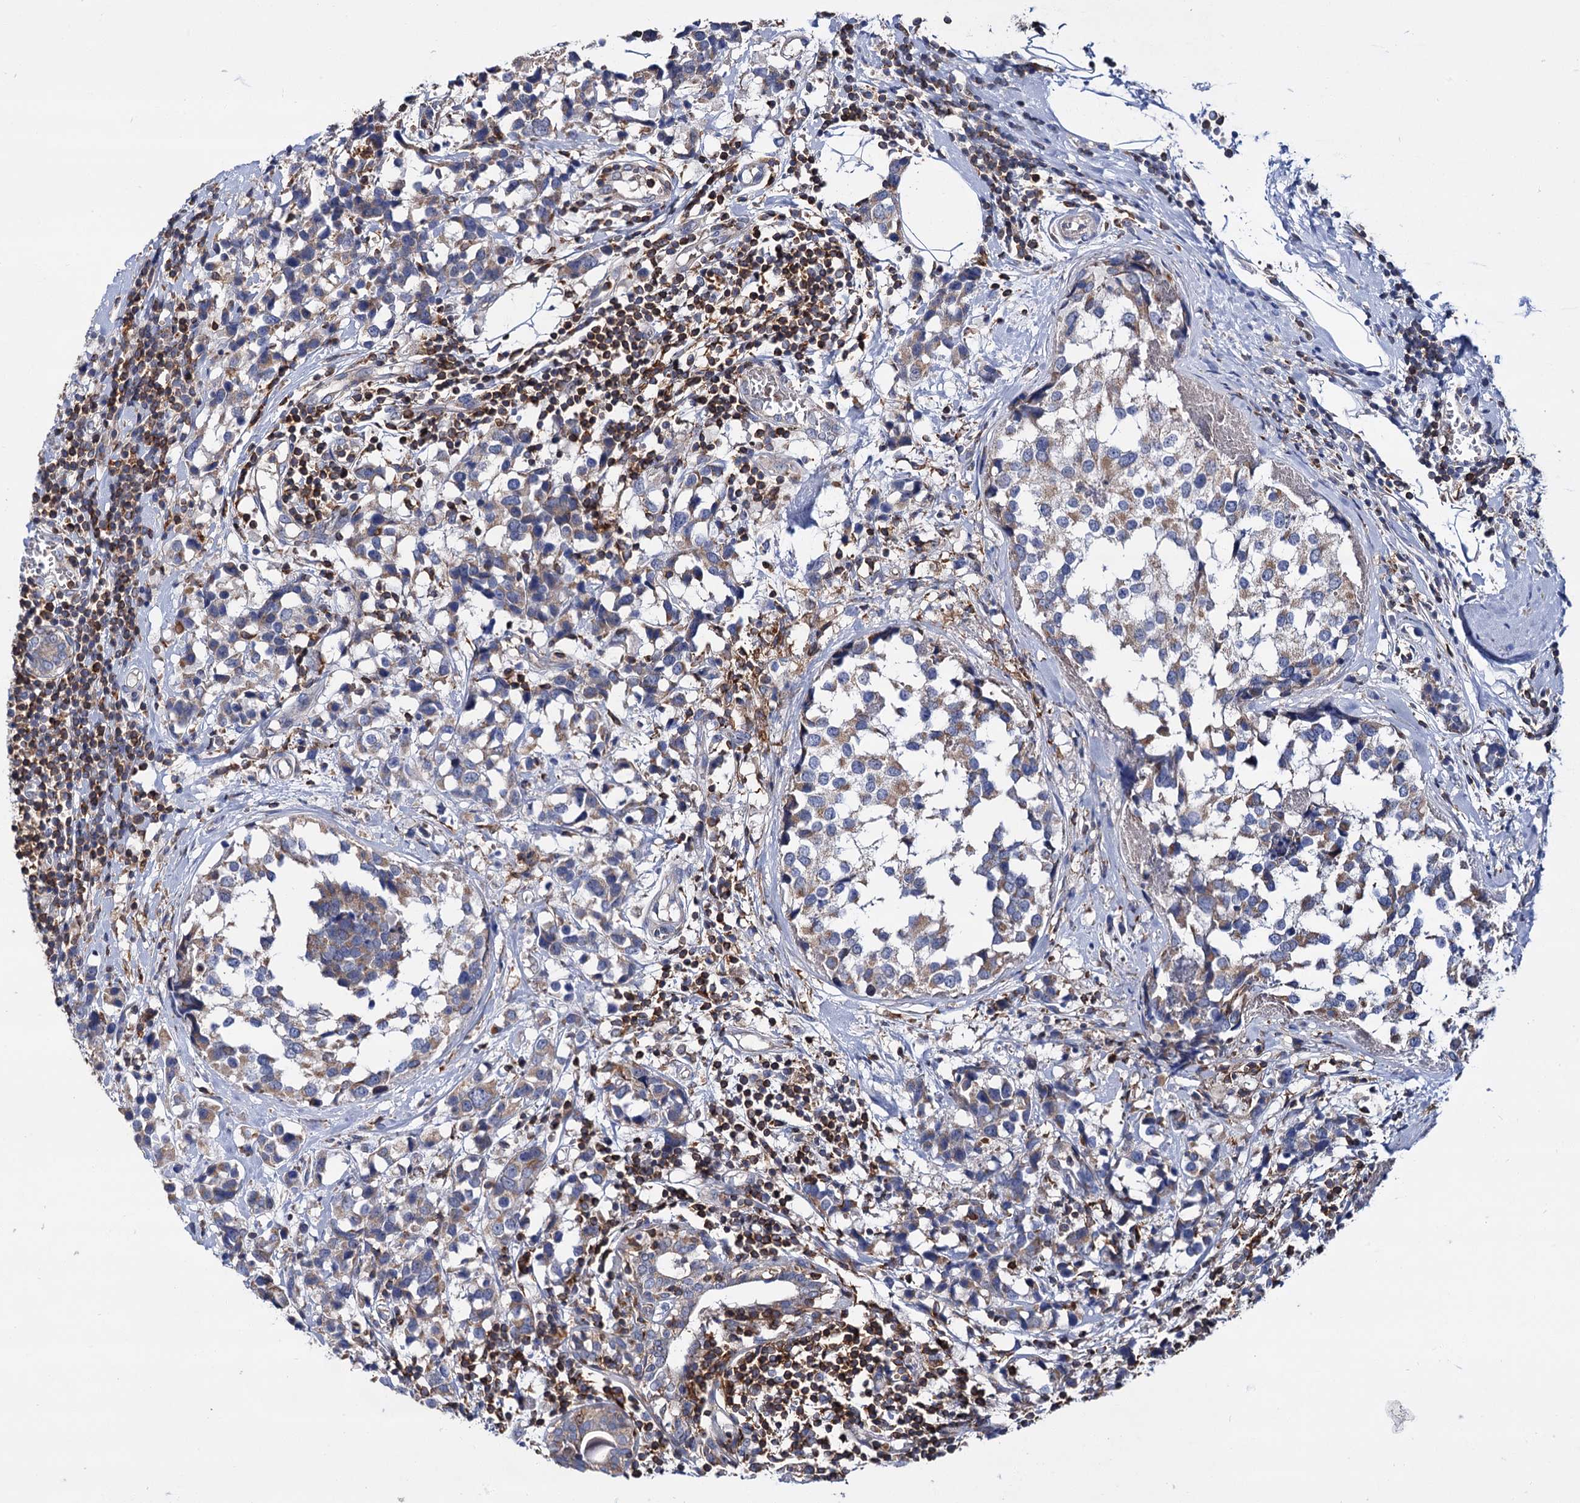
{"staining": {"intensity": "moderate", "quantity": ">75%", "location": "cytoplasmic/membranous"}, "tissue": "breast cancer", "cell_type": "Tumor cells", "image_type": "cancer", "snomed": [{"axis": "morphology", "description": "Lobular carcinoma"}, {"axis": "topography", "description": "Breast"}], "caption": "Brown immunohistochemical staining in human breast lobular carcinoma shows moderate cytoplasmic/membranous positivity in approximately >75% of tumor cells.", "gene": "UBASH3B", "patient": {"sex": "female", "age": 59}}